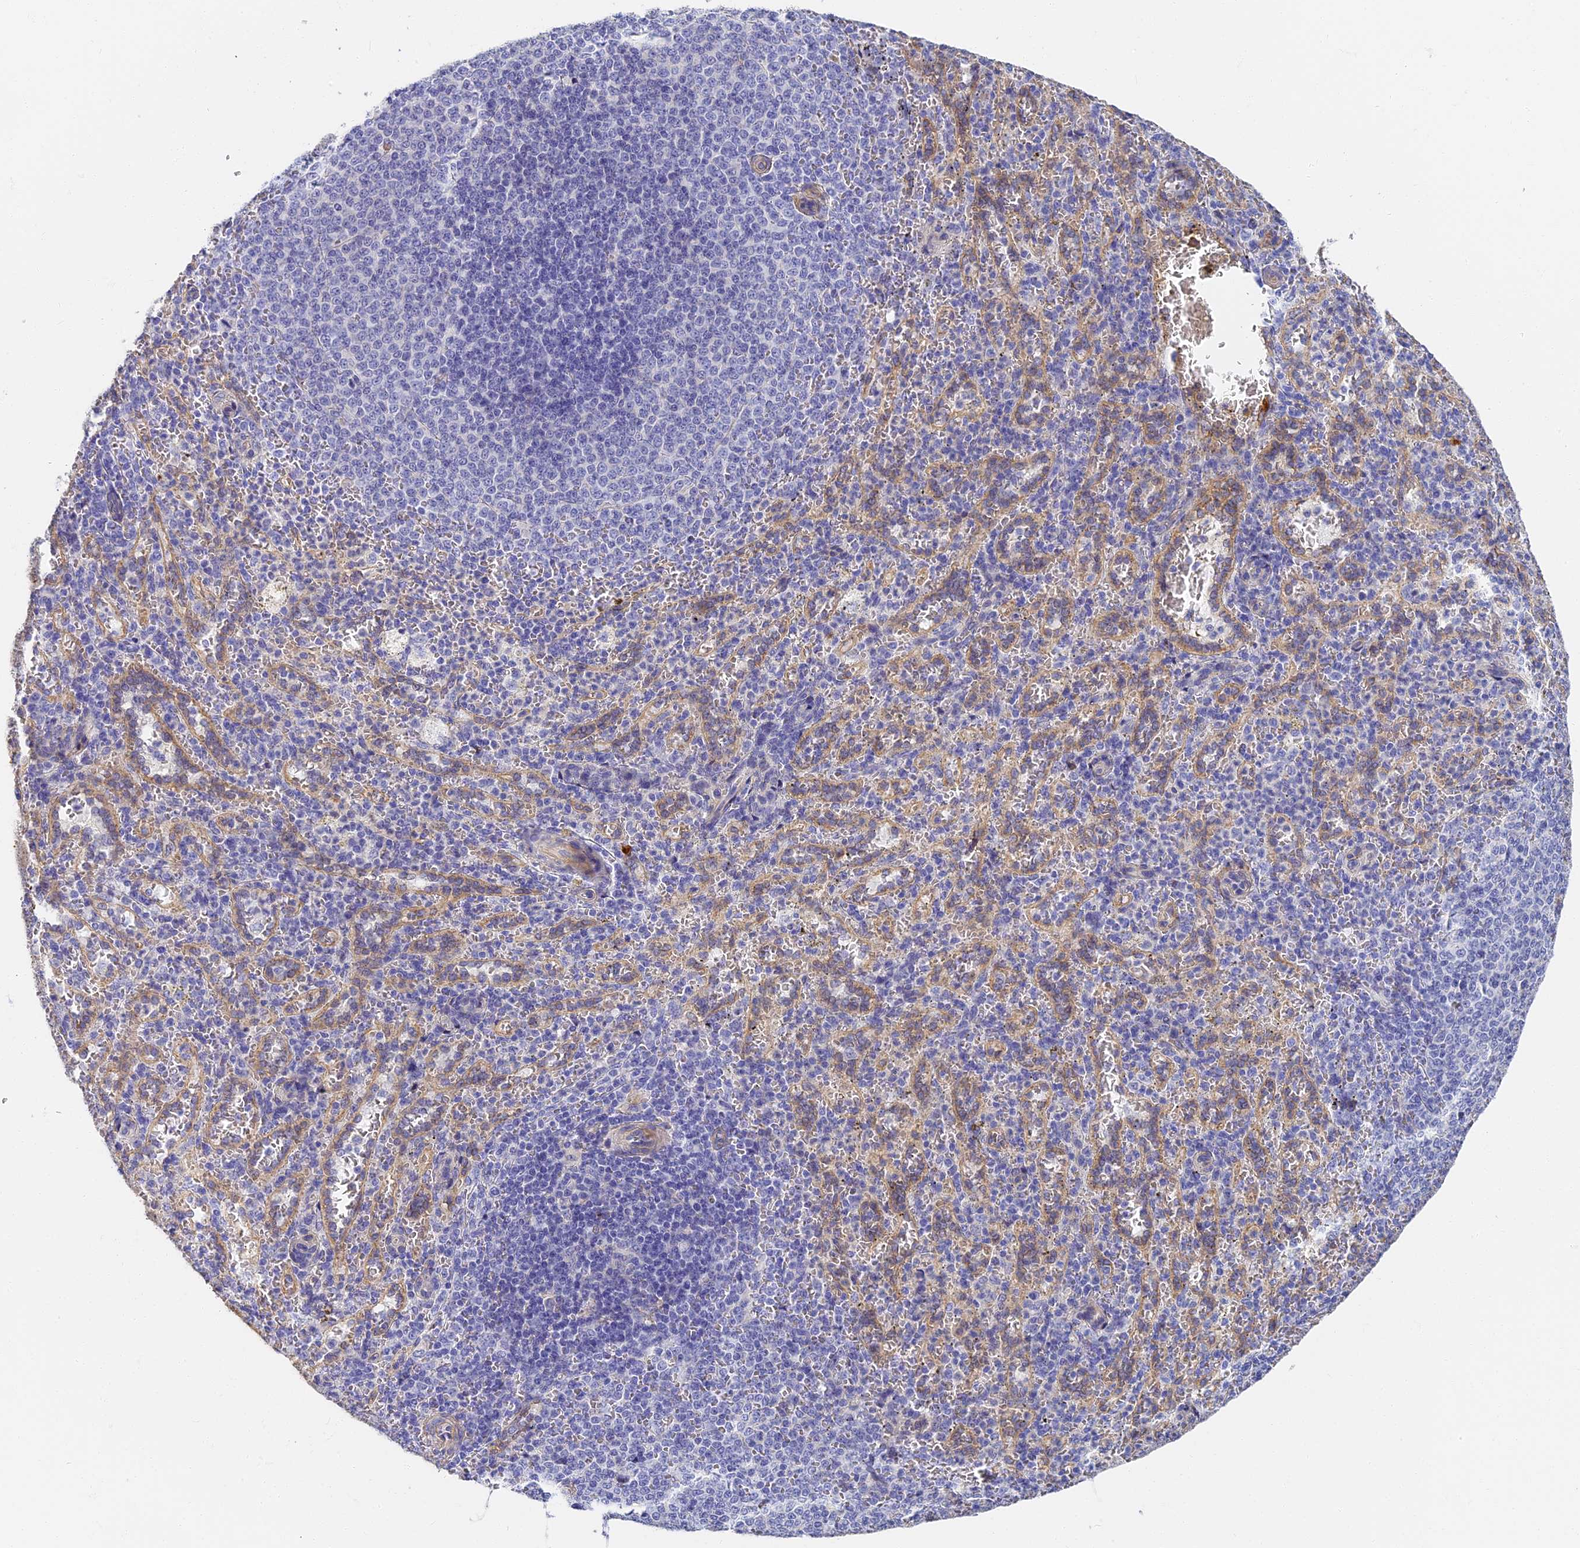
{"staining": {"intensity": "negative", "quantity": "none", "location": "none"}, "tissue": "spleen", "cell_type": "Cells in red pulp", "image_type": "normal", "snomed": [{"axis": "morphology", "description": "Normal tissue, NOS"}, {"axis": "topography", "description": "Spleen"}], "caption": "This is a photomicrograph of IHC staining of benign spleen, which shows no staining in cells in red pulp. (Stains: DAB IHC with hematoxylin counter stain, Microscopy: brightfield microscopy at high magnification).", "gene": "ITIH1", "patient": {"sex": "female", "age": 21}}